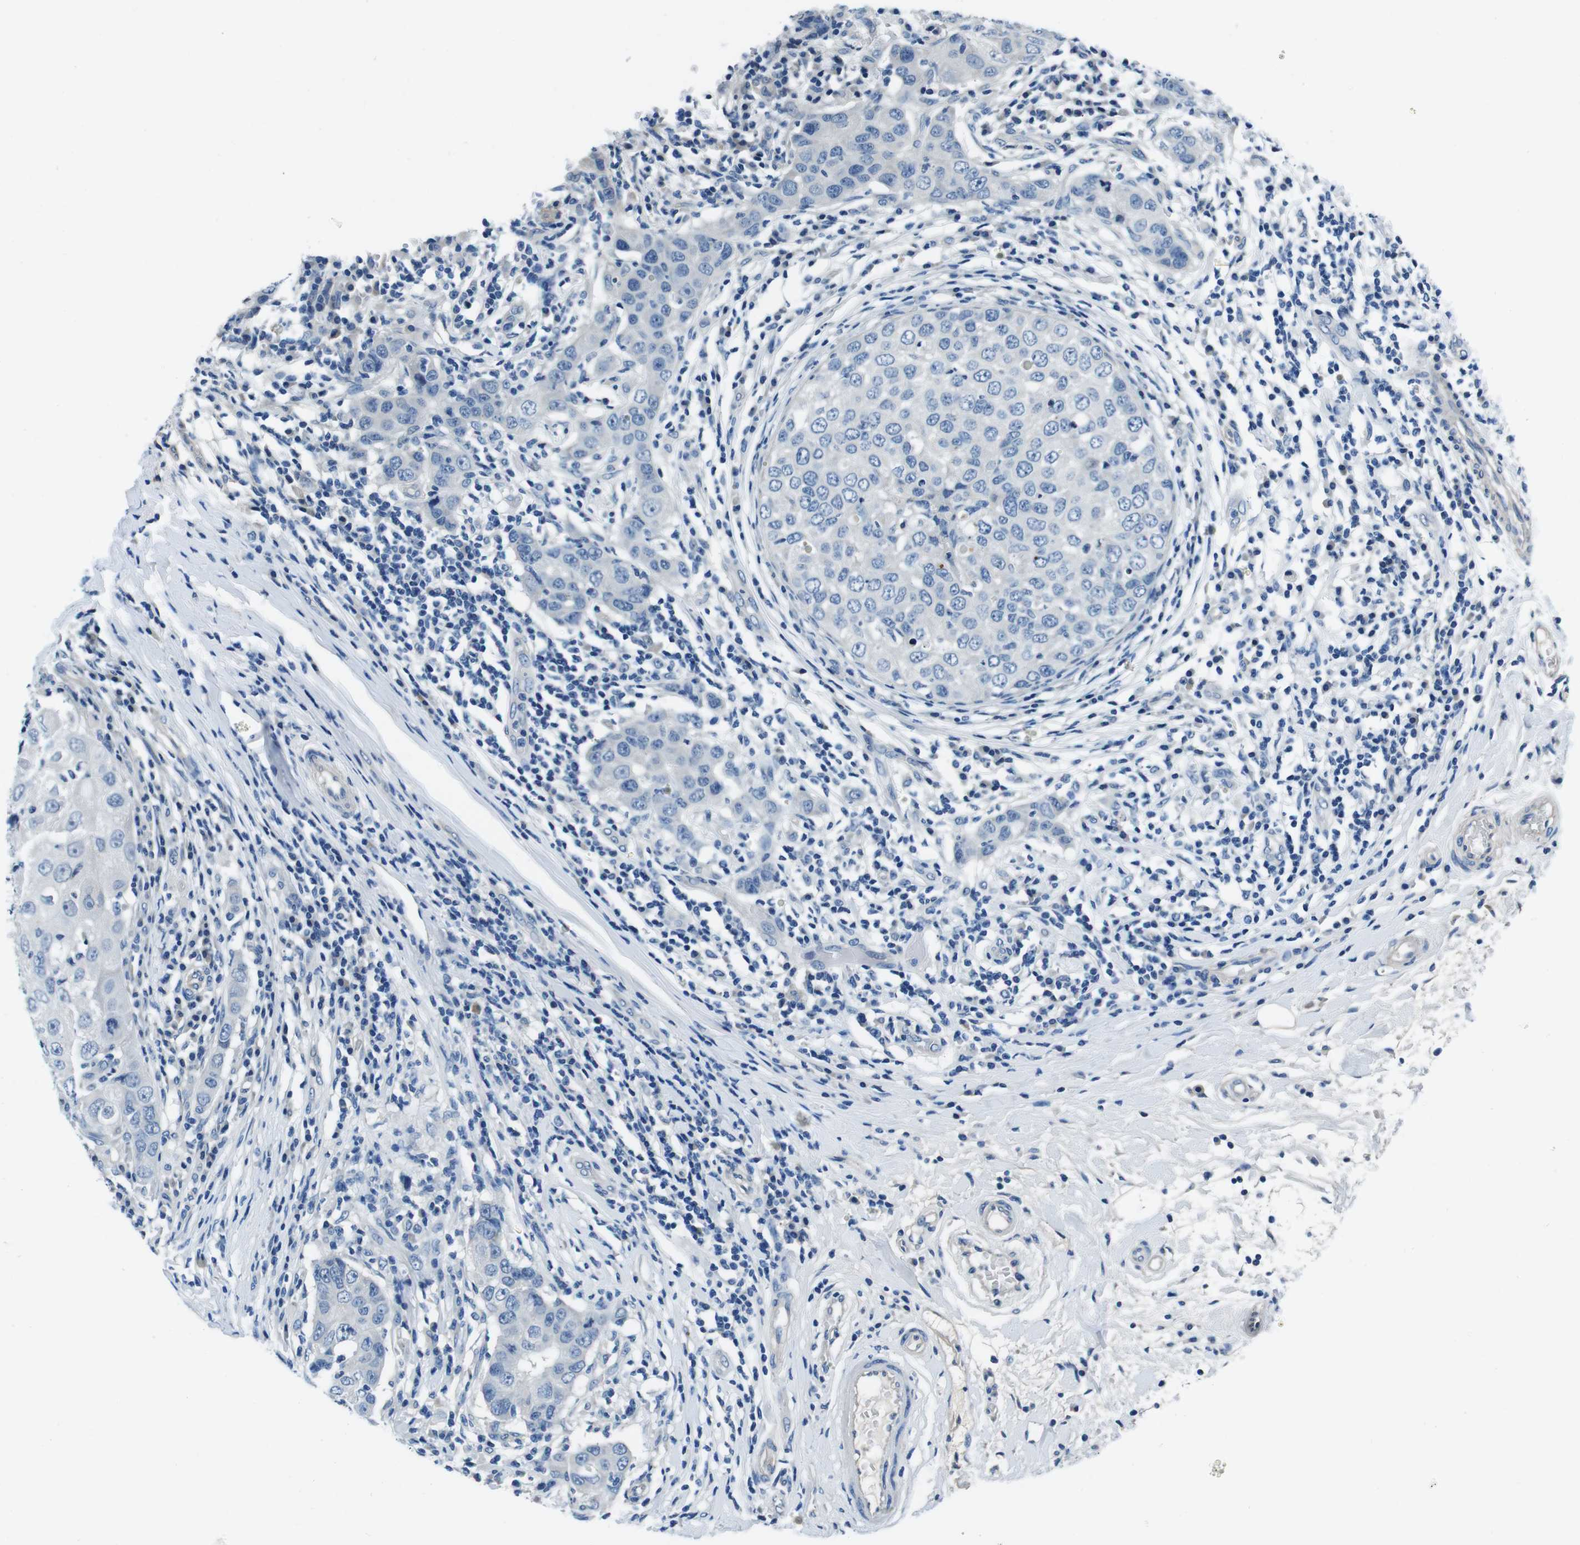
{"staining": {"intensity": "negative", "quantity": "none", "location": "none"}, "tissue": "breast cancer", "cell_type": "Tumor cells", "image_type": "cancer", "snomed": [{"axis": "morphology", "description": "Duct carcinoma"}, {"axis": "topography", "description": "Breast"}], "caption": "Immunohistochemical staining of human breast cancer exhibits no significant staining in tumor cells.", "gene": "CASQ1", "patient": {"sex": "female", "age": 27}}